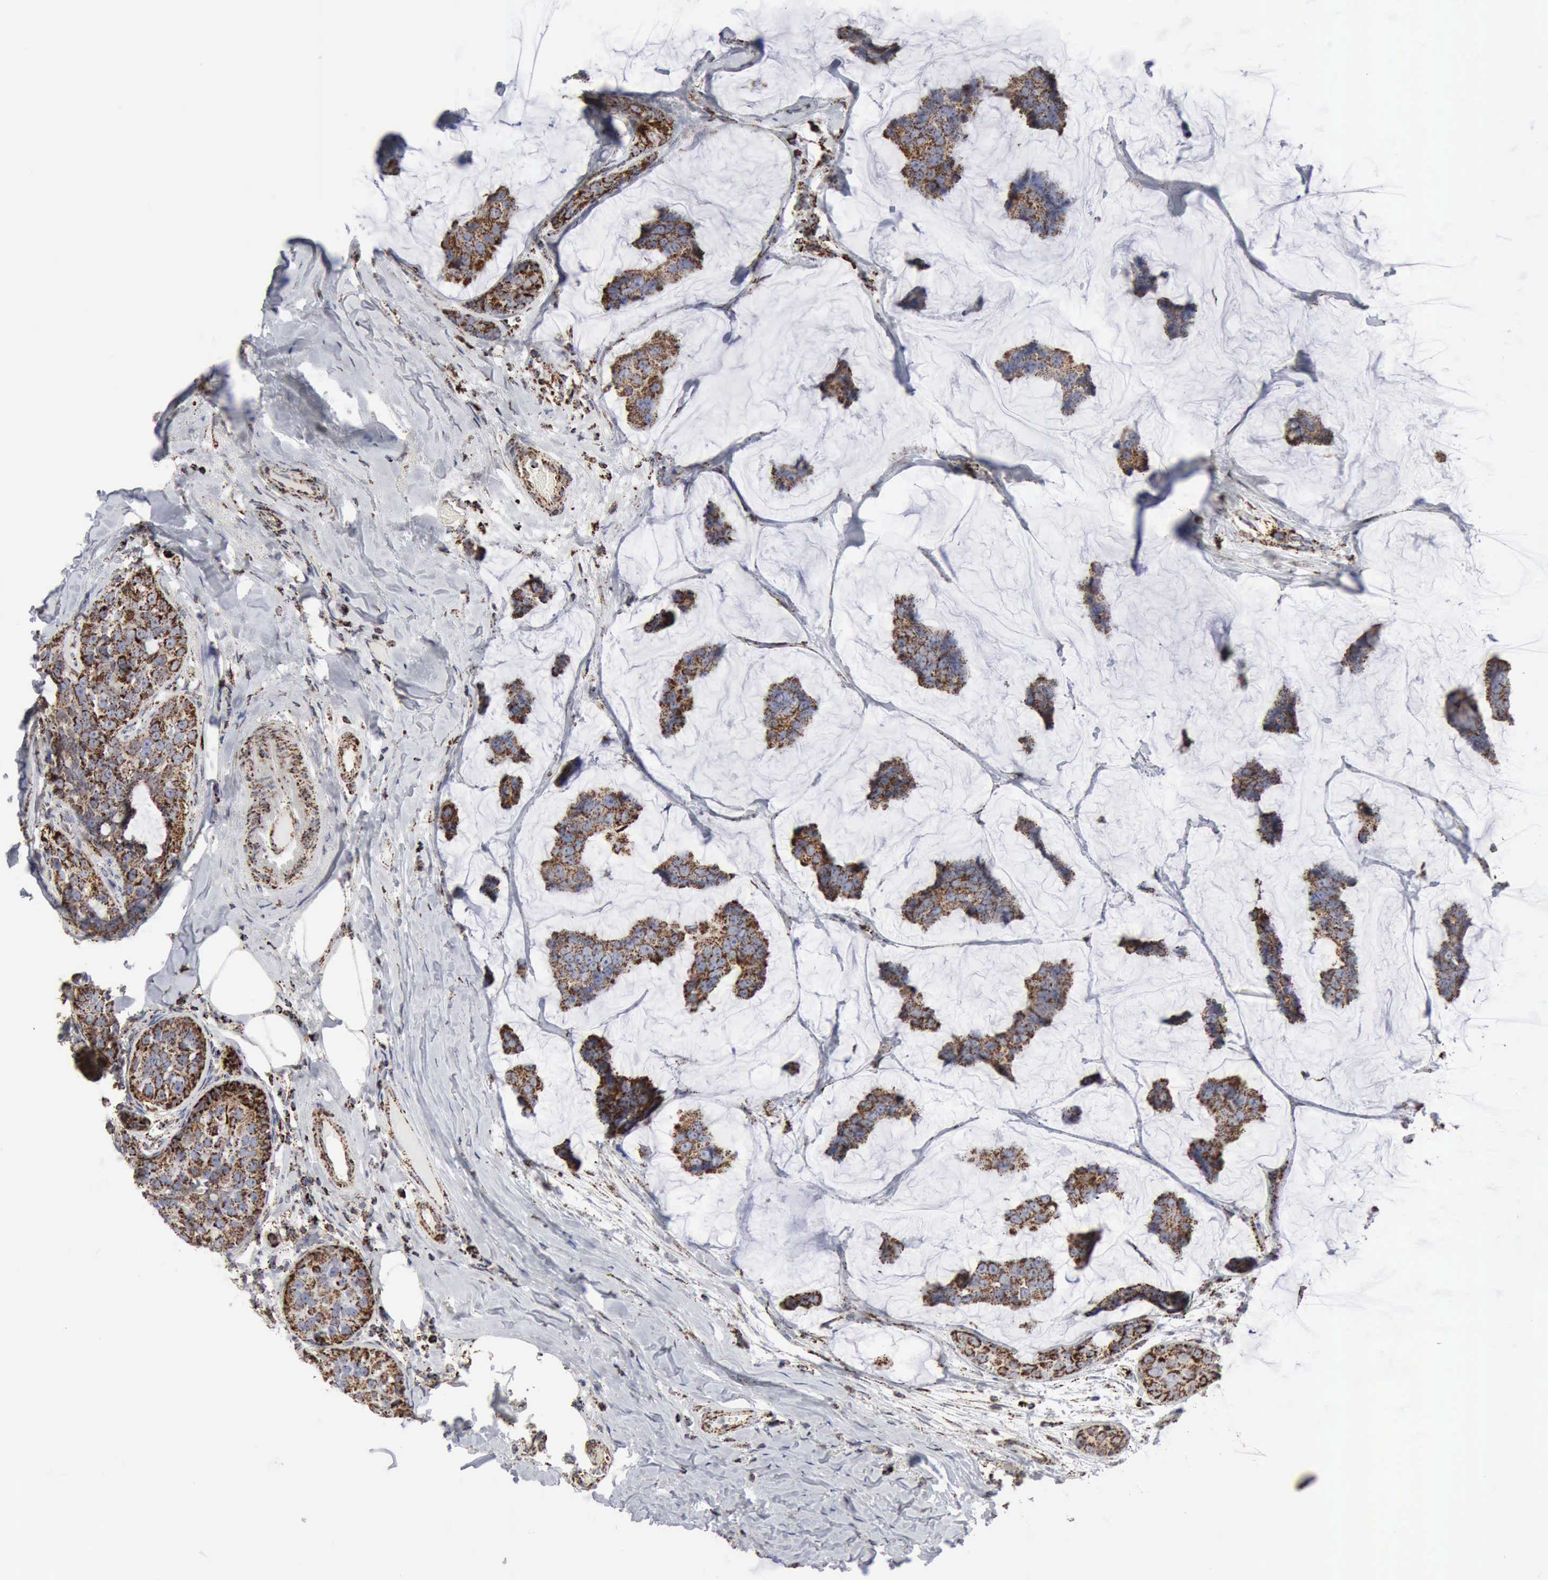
{"staining": {"intensity": "strong", "quantity": ">75%", "location": "cytoplasmic/membranous"}, "tissue": "breast cancer", "cell_type": "Tumor cells", "image_type": "cancer", "snomed": [{"axis": "morphology", "description": "Normal tissue, NOS"}, {"axis": "morphology", "description": "Duct carcinoma"}, {"axis": "topography", "description": "Breast"}], "caption": "Strong cytoplasmic/membranous expression is appreciated in approximately >75% of tumor cells in breast cancer (infiltrating ductal carcinoma).", "gene": "ACO2", "patient": {"sex": "female", "age": 50}}